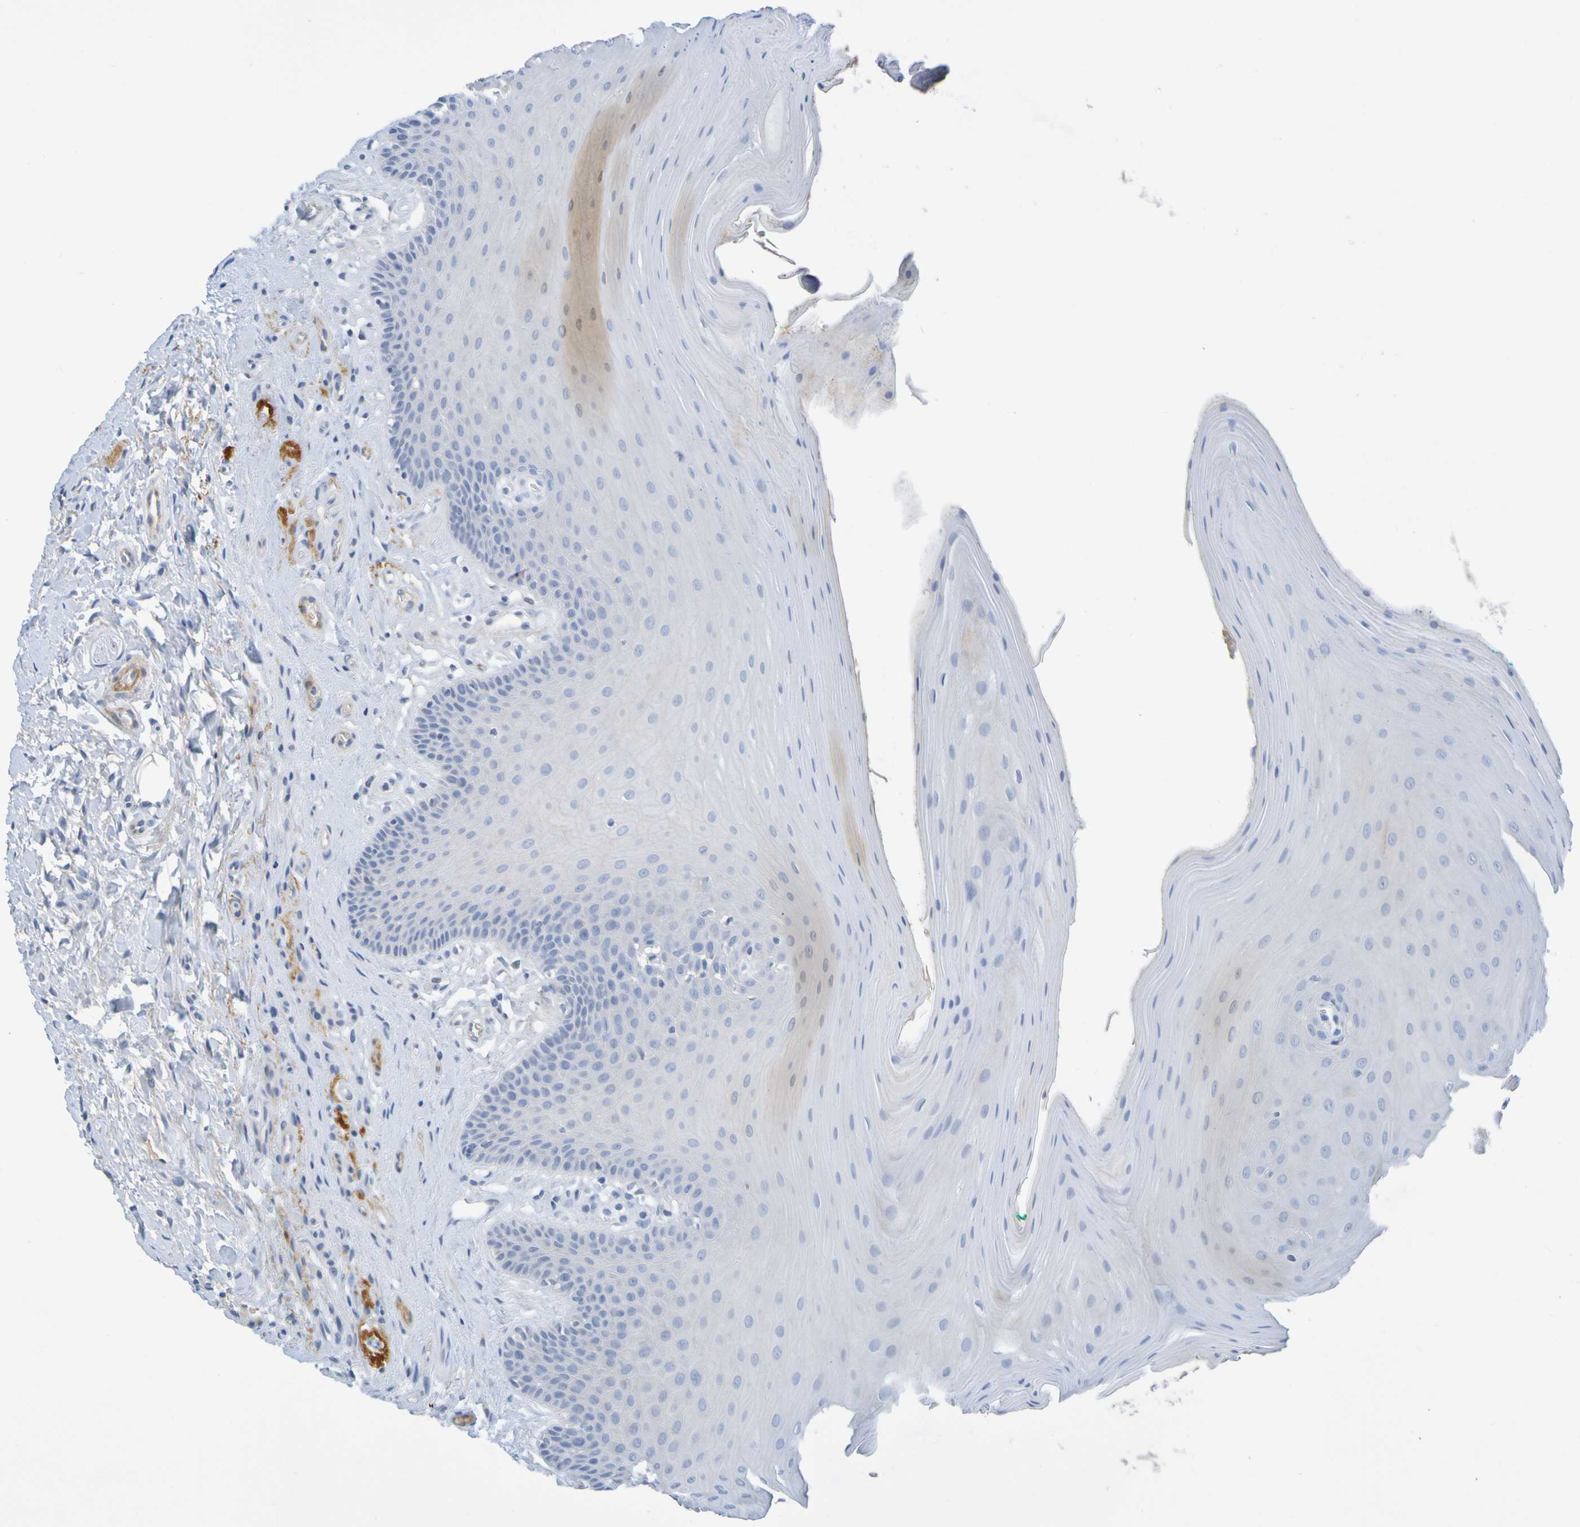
{"staining": {"intensity": "negative", "quantity": "none", "location": "none"}, "tissue": "oral mucosa", "cell_type": "Squamous epithelial cells", "image_type": "normal", "snomed": [{"axis": "morphology", "description": "Normal tissue, NOS"}, {"axis": "topography", "description": "Skeletal muscle"}, {"axis": "topography", "description": "Oral tissue"}], "caption": "IHC of unremarkable oral mucosa demonstrates no staining in squamous epithelial cells.", "gene": "IL10", "patient": {"sex": "male", "age": 58}}